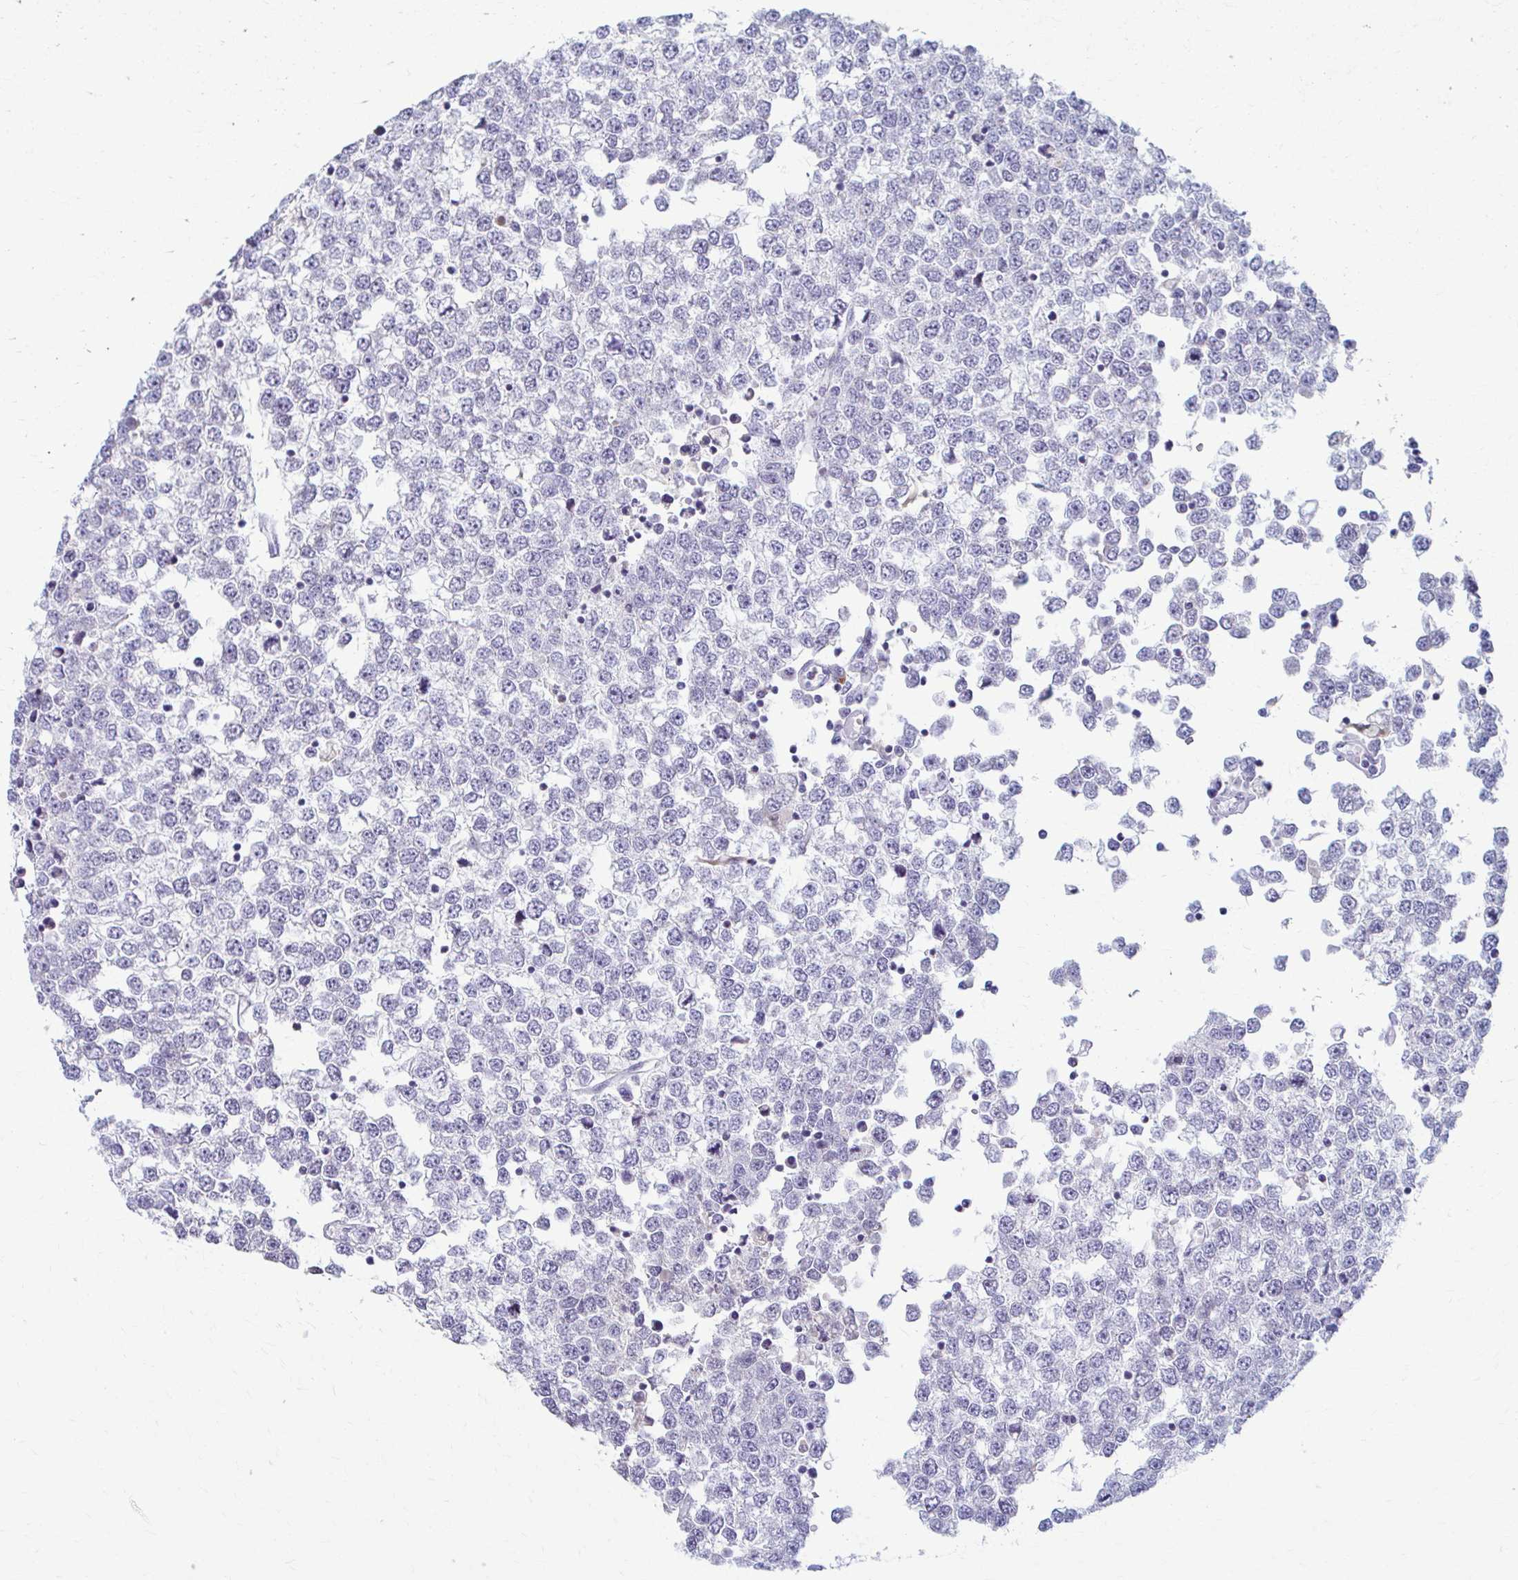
{"staining": {"intensity": "negative", "quantity": "none", "location": "none"}, "tissue": "testis cancer", "cell_type": "Tumor cells", "image_type": "cancer", "snomed": [{"axis": "morphology", "description": "Seminoma, NOS"}, {"axis": "topography", "description": "Testis"}], "caption": "DAB (3,3'-diaminobenzidine) immunohistochemical staining of human testis cancer (seminoma) shows no significant positivity in tumor cells. (DAB IHC with hematoxylin counter stain).", "gene": "LDLRAP1", "patient": {"sex": "male", "age": 65}}